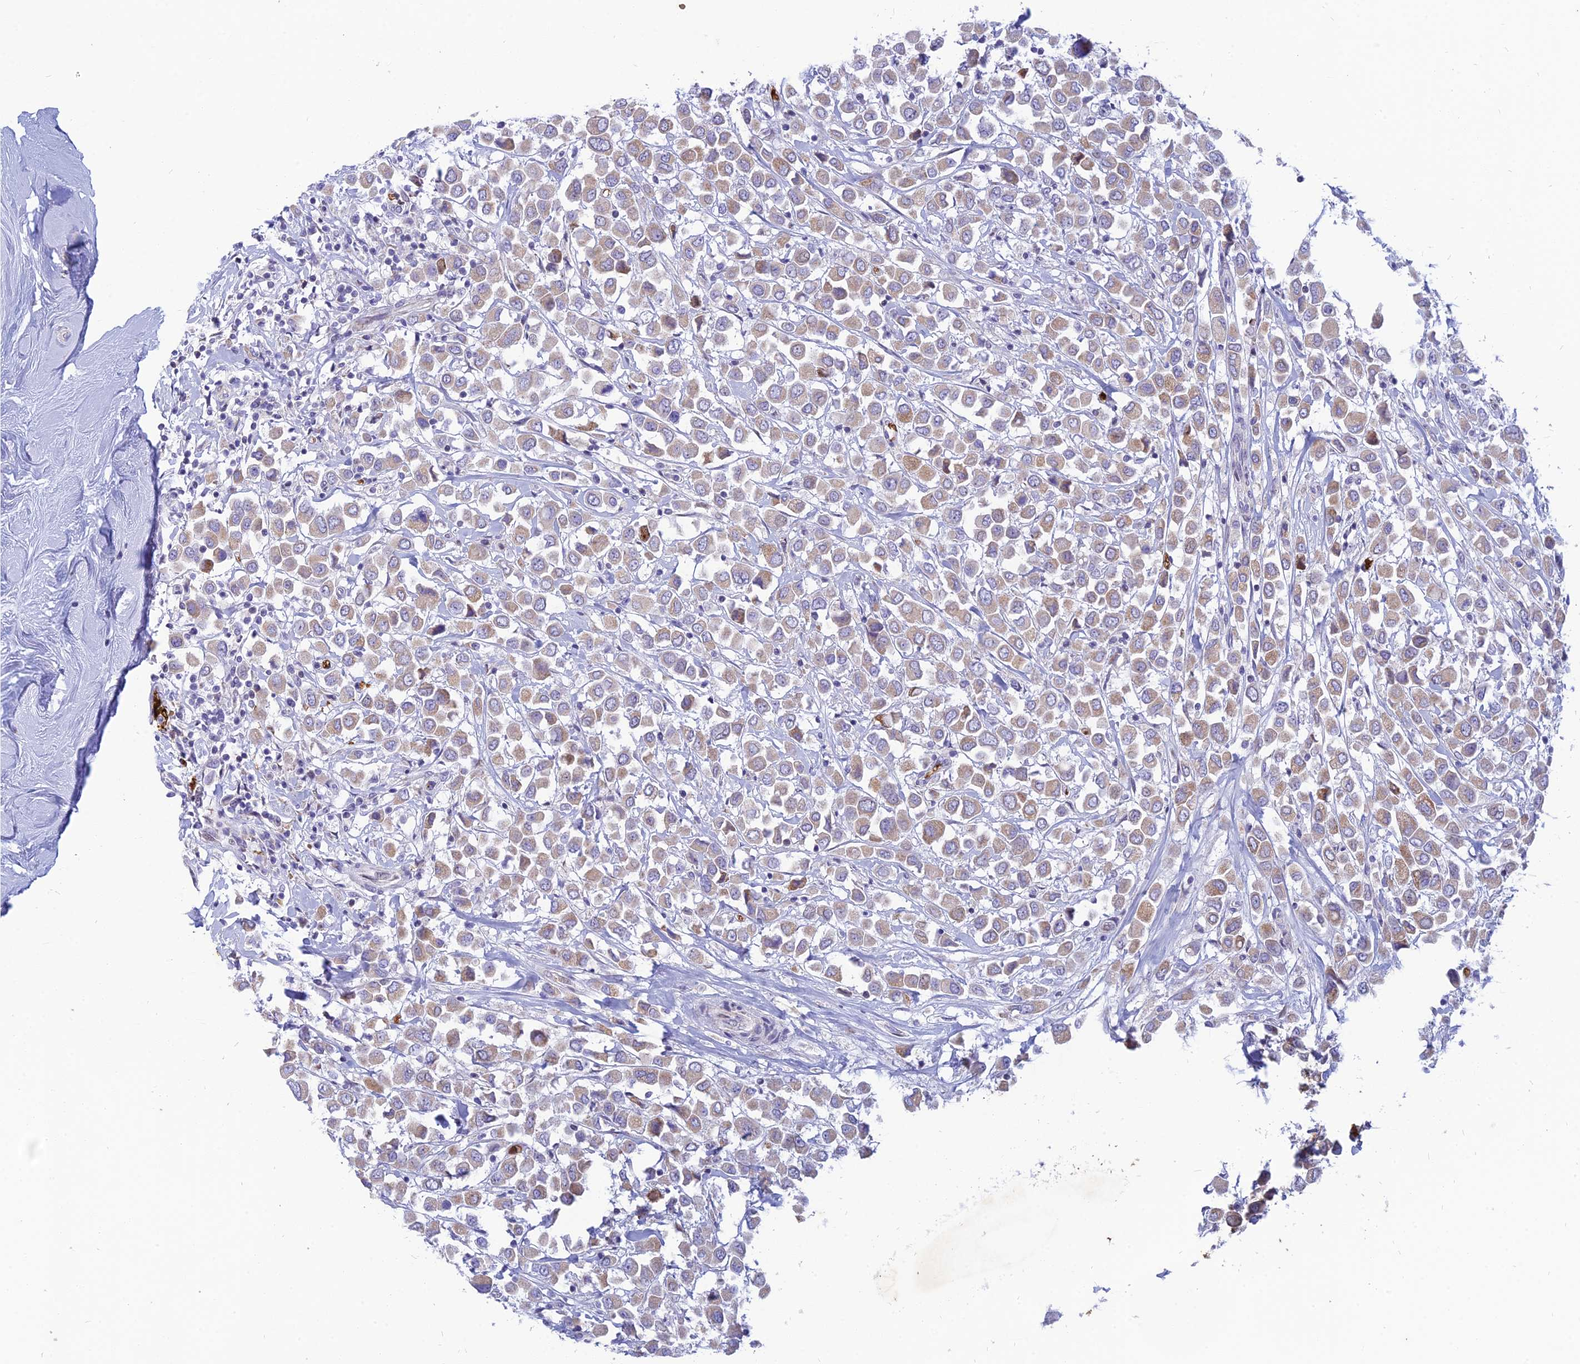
{"staining": {"intensity": "weak", "quantity": "25%-75%", "location": "cytoplasmic/membranous"}, "tissue": "breast cancer", "cell_type": "Tumor cells", "image_type": "cancer", "snomed": [{"axis": "morphology", "description": "Duct carcinoma"}, {"axis": "topography", "description": "Breast"}], "caption": "High-power microscopy captured an immunohistochemistry histopathology image of breast intraductal carcinoma, revealing weak cytoplasmic/membranous expression in approximately 25%-75% of tumor cells.", "gene": "HHAT", "patient": {"sex": "female", "age": 61}}